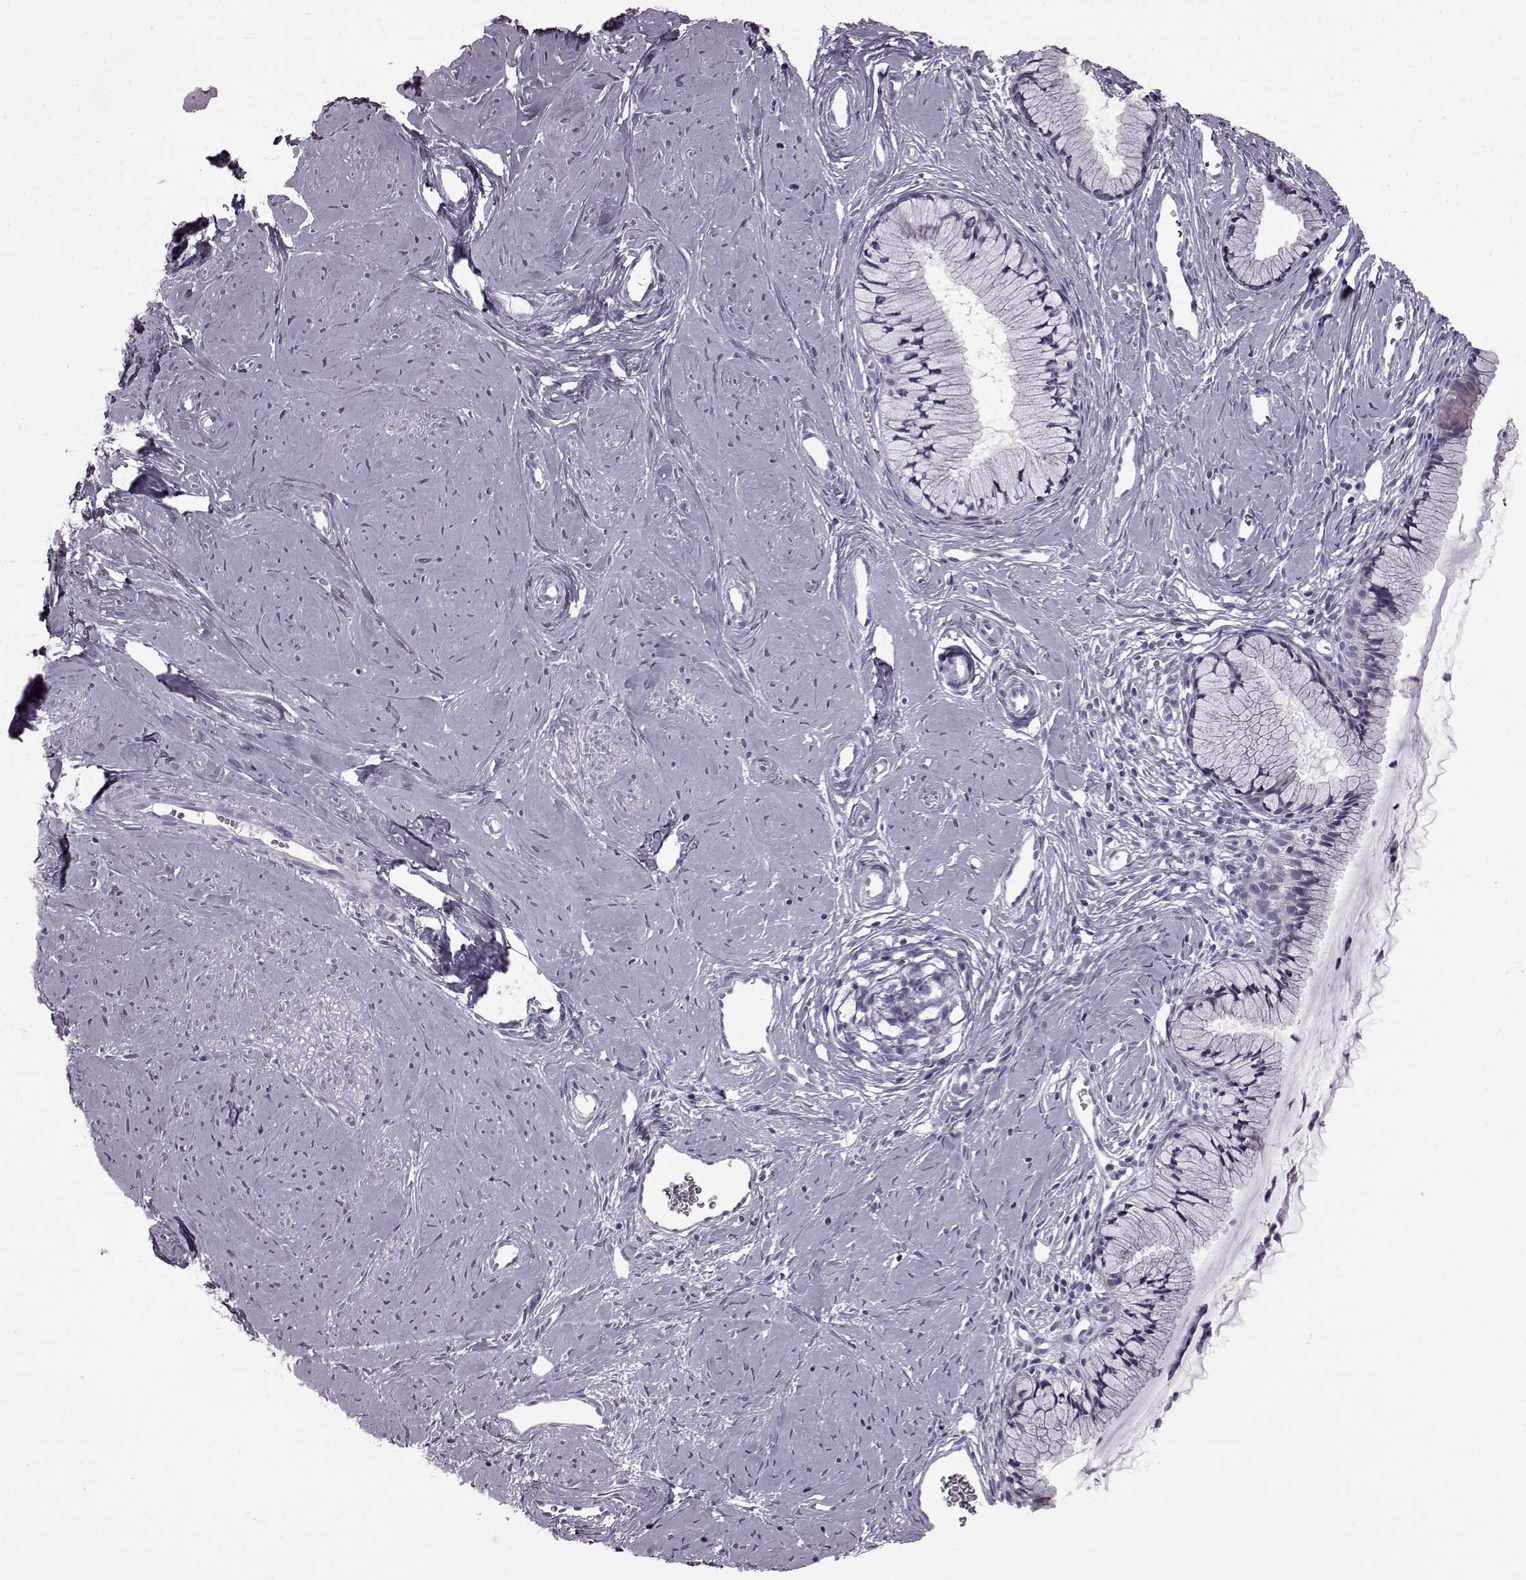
{"staining": {"intensity": "negative", "quantity": "none", "location": "none"}, "tissue": "cervix", "cell_type": "Glandular cells", "image_type": "normal", "snomed": [{"axis": "morphology", "description": "Normal tissue, NOS"}, {"axis": "topography", "description": "Cervix"}], "caption": "Immunohistochemistry histopathology image of unremarkable cervix: human cervix stained with DAB reveals no significant protein positivity in glandular cells. Brightfield microscopy of IHC stained with DAB (brown) and hematoxylin (blue), captured at high magnification.", "gene": "SLC28A2", "patient": {"sex": "female", "age": 40}}